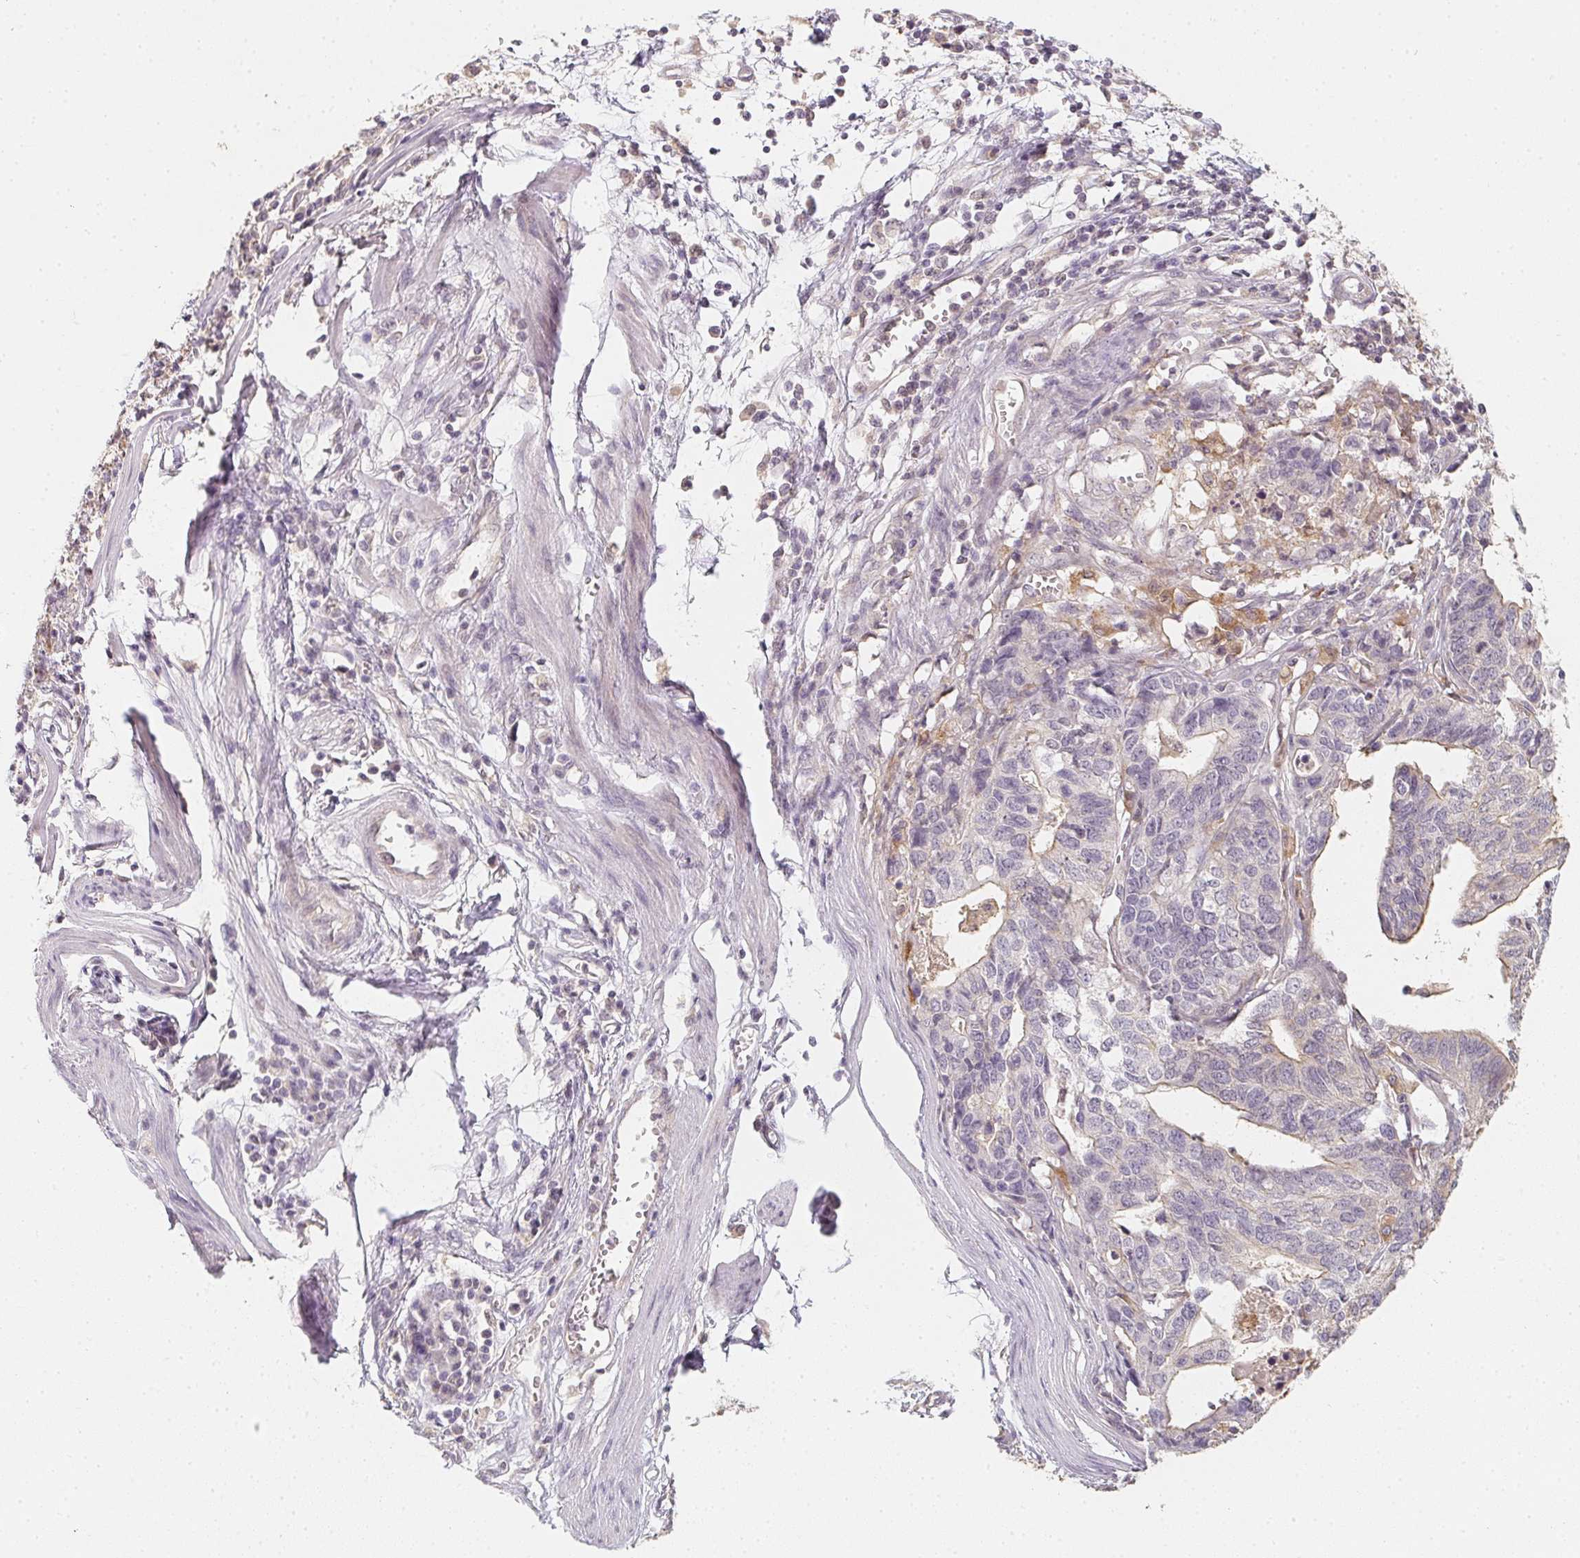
{"staining": {"intensity": "negative", "quantity": "none", "location": "none"}, "tissue": "stomach cancer", "cell_type": "Tumor cells", "image_type": "cancer", "snomed": [{"axis": "morphology", "description": "Adenocarcinoma, NOS"}, {"axis": "topography", "description": "Stomach, upper"}], "caption": "The micrograph shows no staining of tumor cells in adenocarcinoma (stomach).", "gene": "SOAT1", "patient": {"sex": "female", "age": 67}}